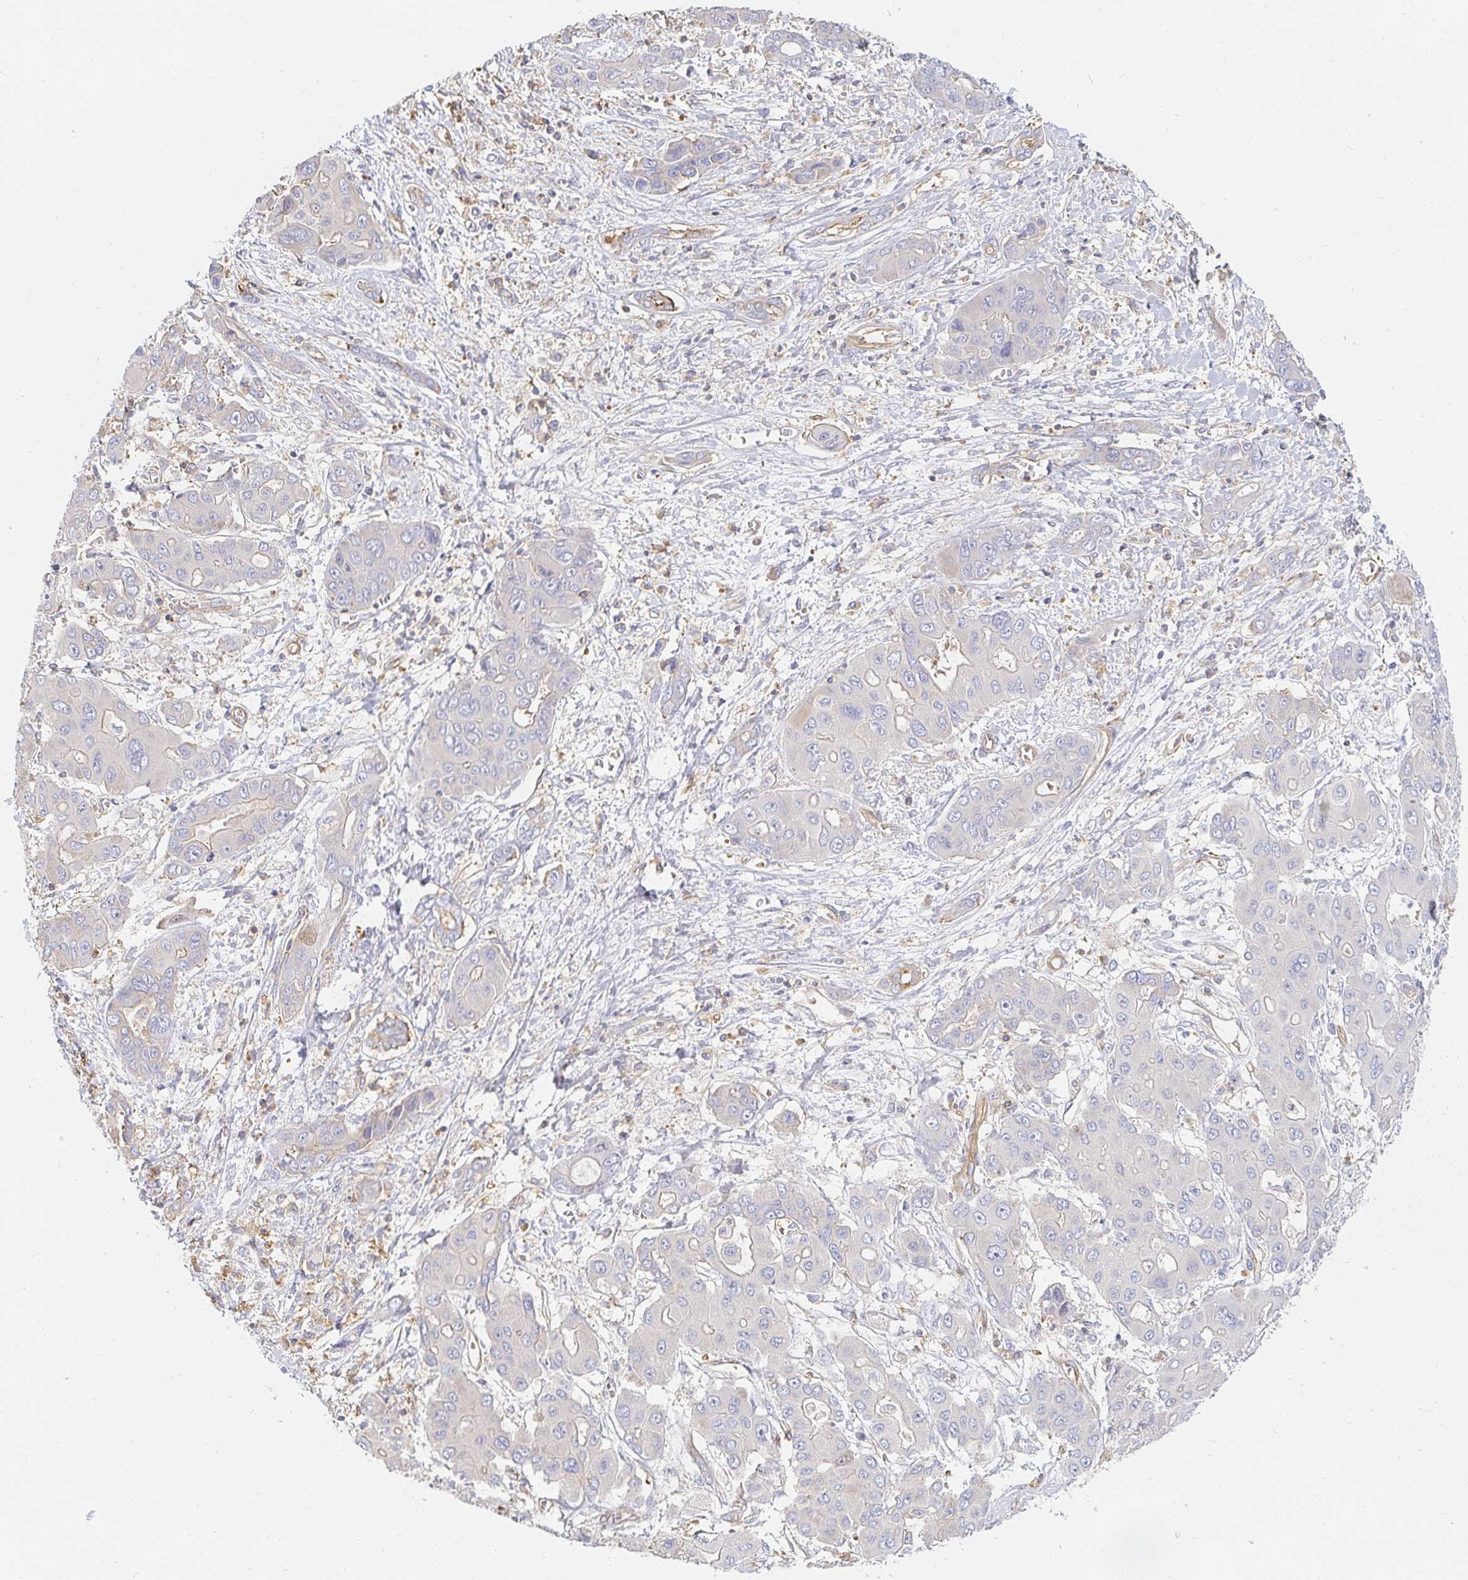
{"staining": {"intensity": "negative", "quantity": "none", "location": "none"}, "tissue": "liver cancer", "cell_type": "Tumor cells", "image_type": "cancer", "snomed": [{"axis": "morphology", "description": "Cholangiocarcinoma"}, {"axis": "topography", "description": "Liver"}], "caption": "This is an IHC micrograph of human liver cancer. There is no expression in tumor cells.", "gene": "TSPAN19", "patient": {"sex": "male", "age": 67}}